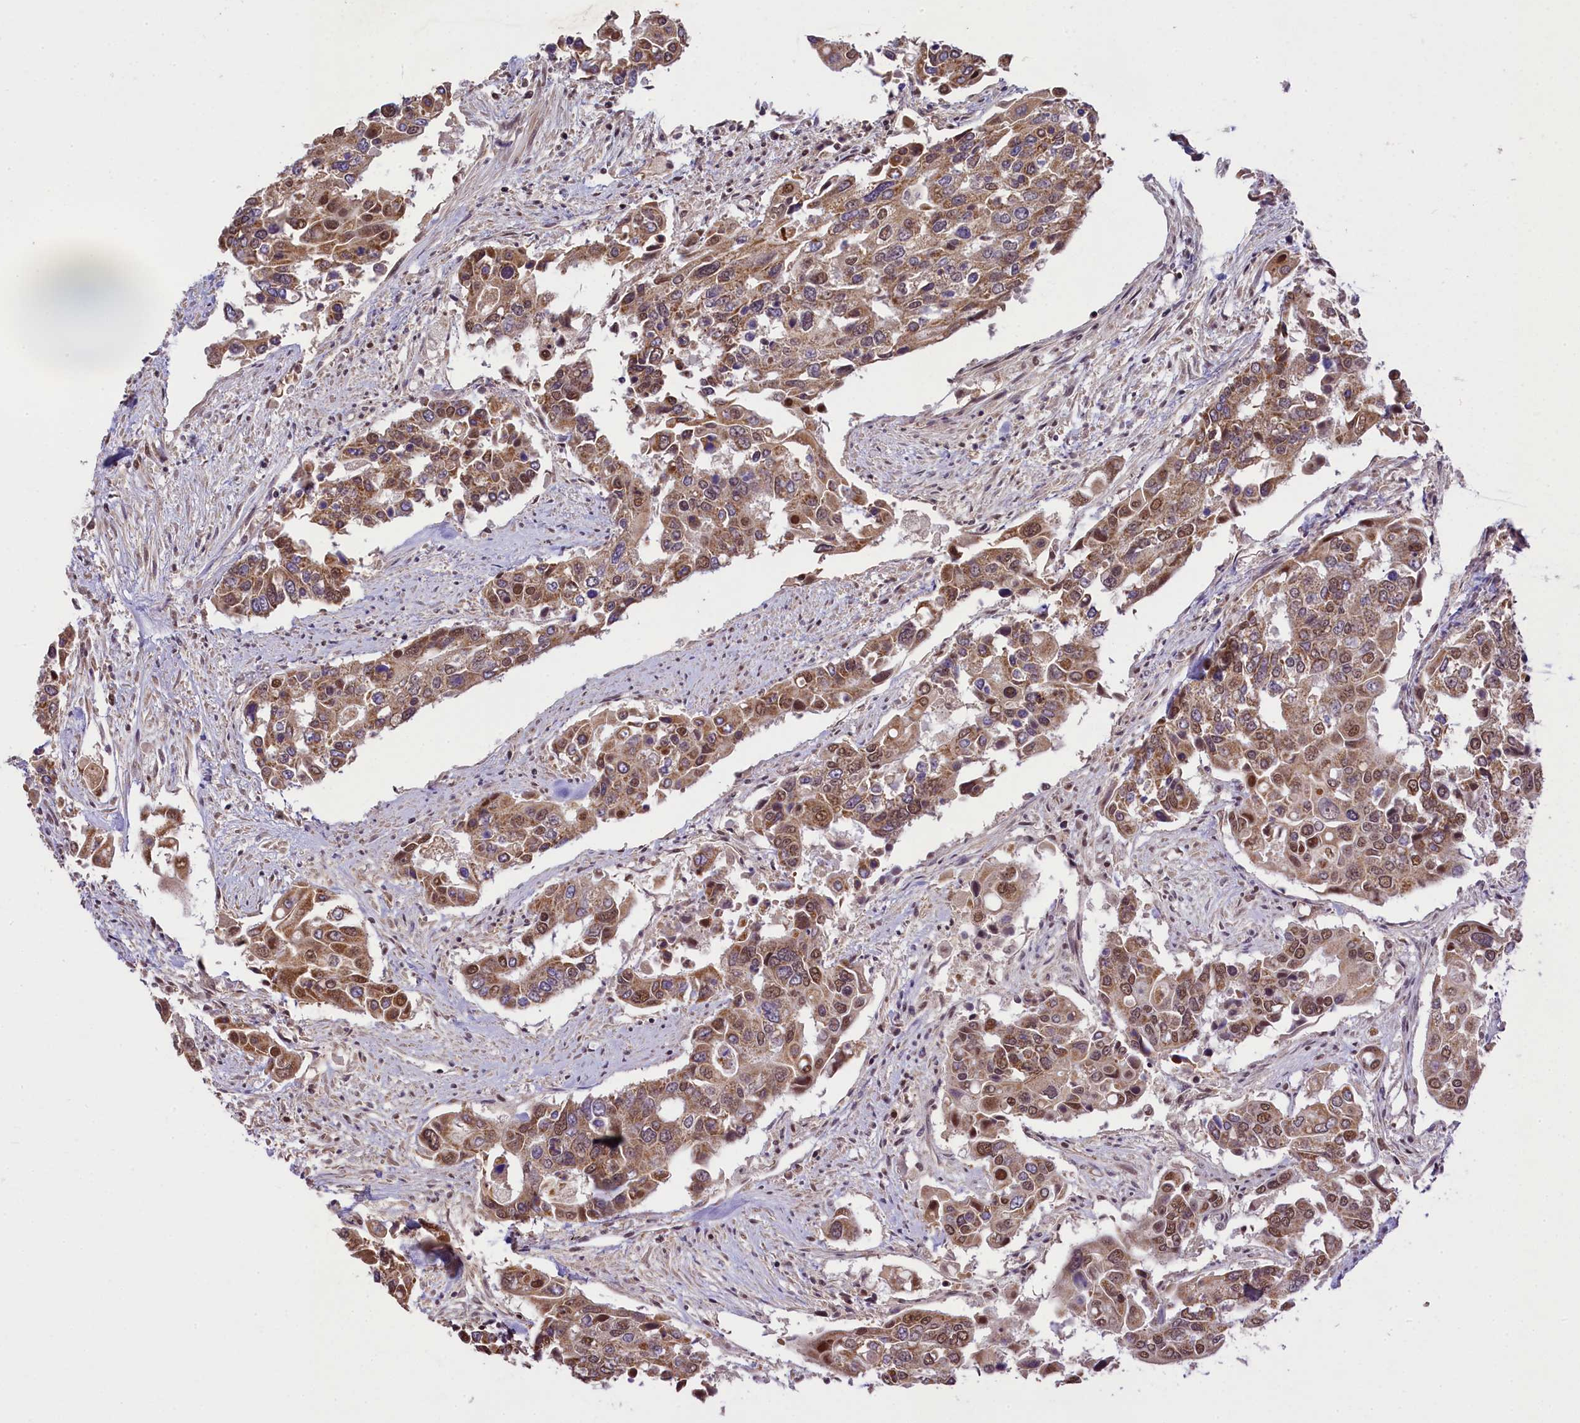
{"staining": {"intensity": "moderate", "quantity": ">75%", "location": "cytoplasmic/membranous,nuclear"}, "tissue": "colorectal cancer", "cell_type": "Tumor cells", "image_type": "cancer", "snomed": [{"axis": "morphology", "description": "Adenocarcinoma, NOS"}, {"axis": "topography", "description": "Colon"}], "caption": "Immunohistochemical staining of colorectal adenocarcinoma exhibits medium levels of moderate cytoplasmic/membranous and nuclear protein expression in approximately >75% of tumor cells.", "gene": "PAF1", "patient": {"sex": "male", "age": 77}}